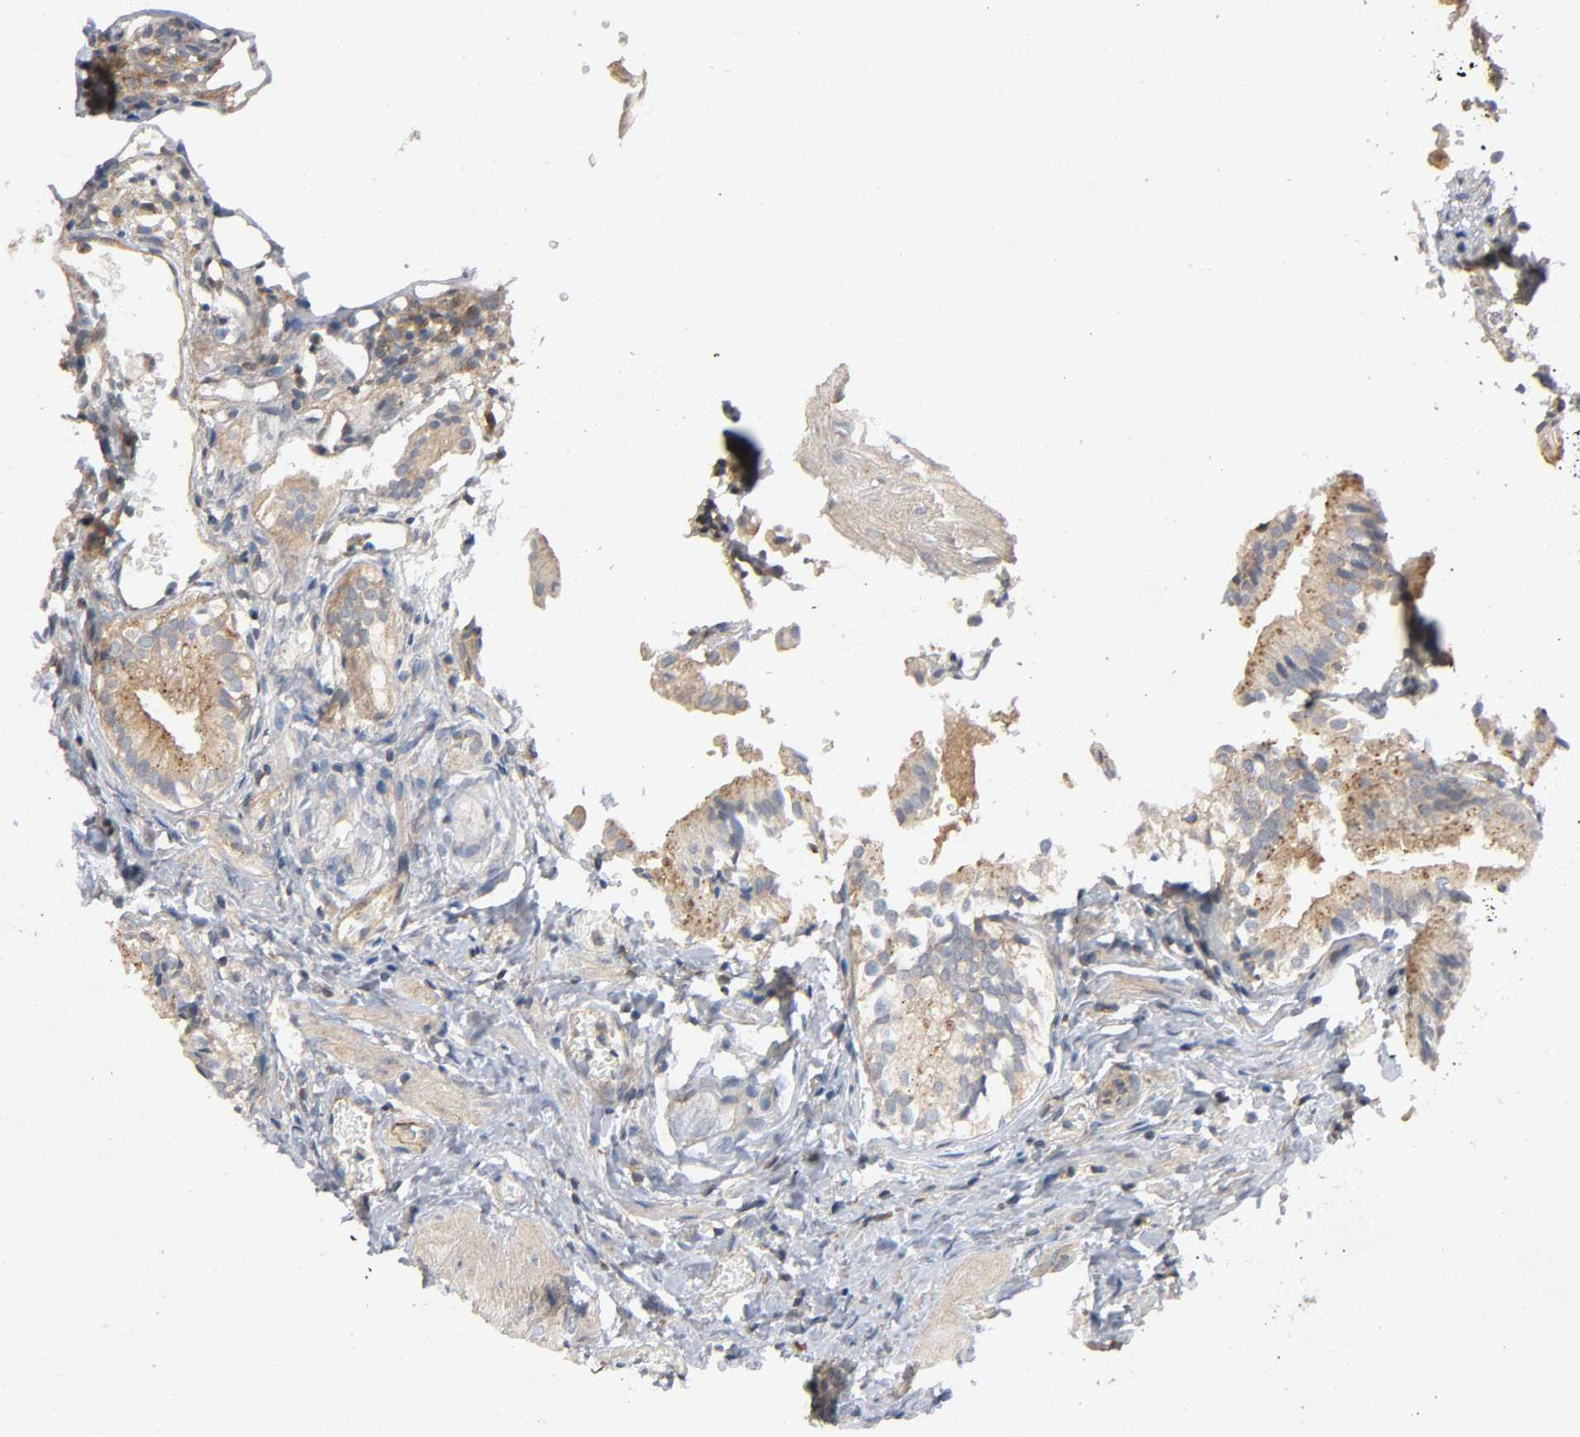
{"staining": {"intensity": "moderate", "quantity": ">75%", "location": "cytoplasmic/membranous"}, "tissue": "gallbladder", "cell_type": "Glandular cells", "image_type": "normal", "snomed": [{"axis": "morphology", "description": "Normal tissue, NOS"}, {"axis": "topography", "description": "Gallbladder"}], "caption": "The image reveals a brown stain indicating the presence of a protein in the cytoplasmic/membranous of glandular cells in gallbladder. Nuclei are stained in blue.", "gene": "IKBKB", "patient": {"sex": "male", "age": 65}}